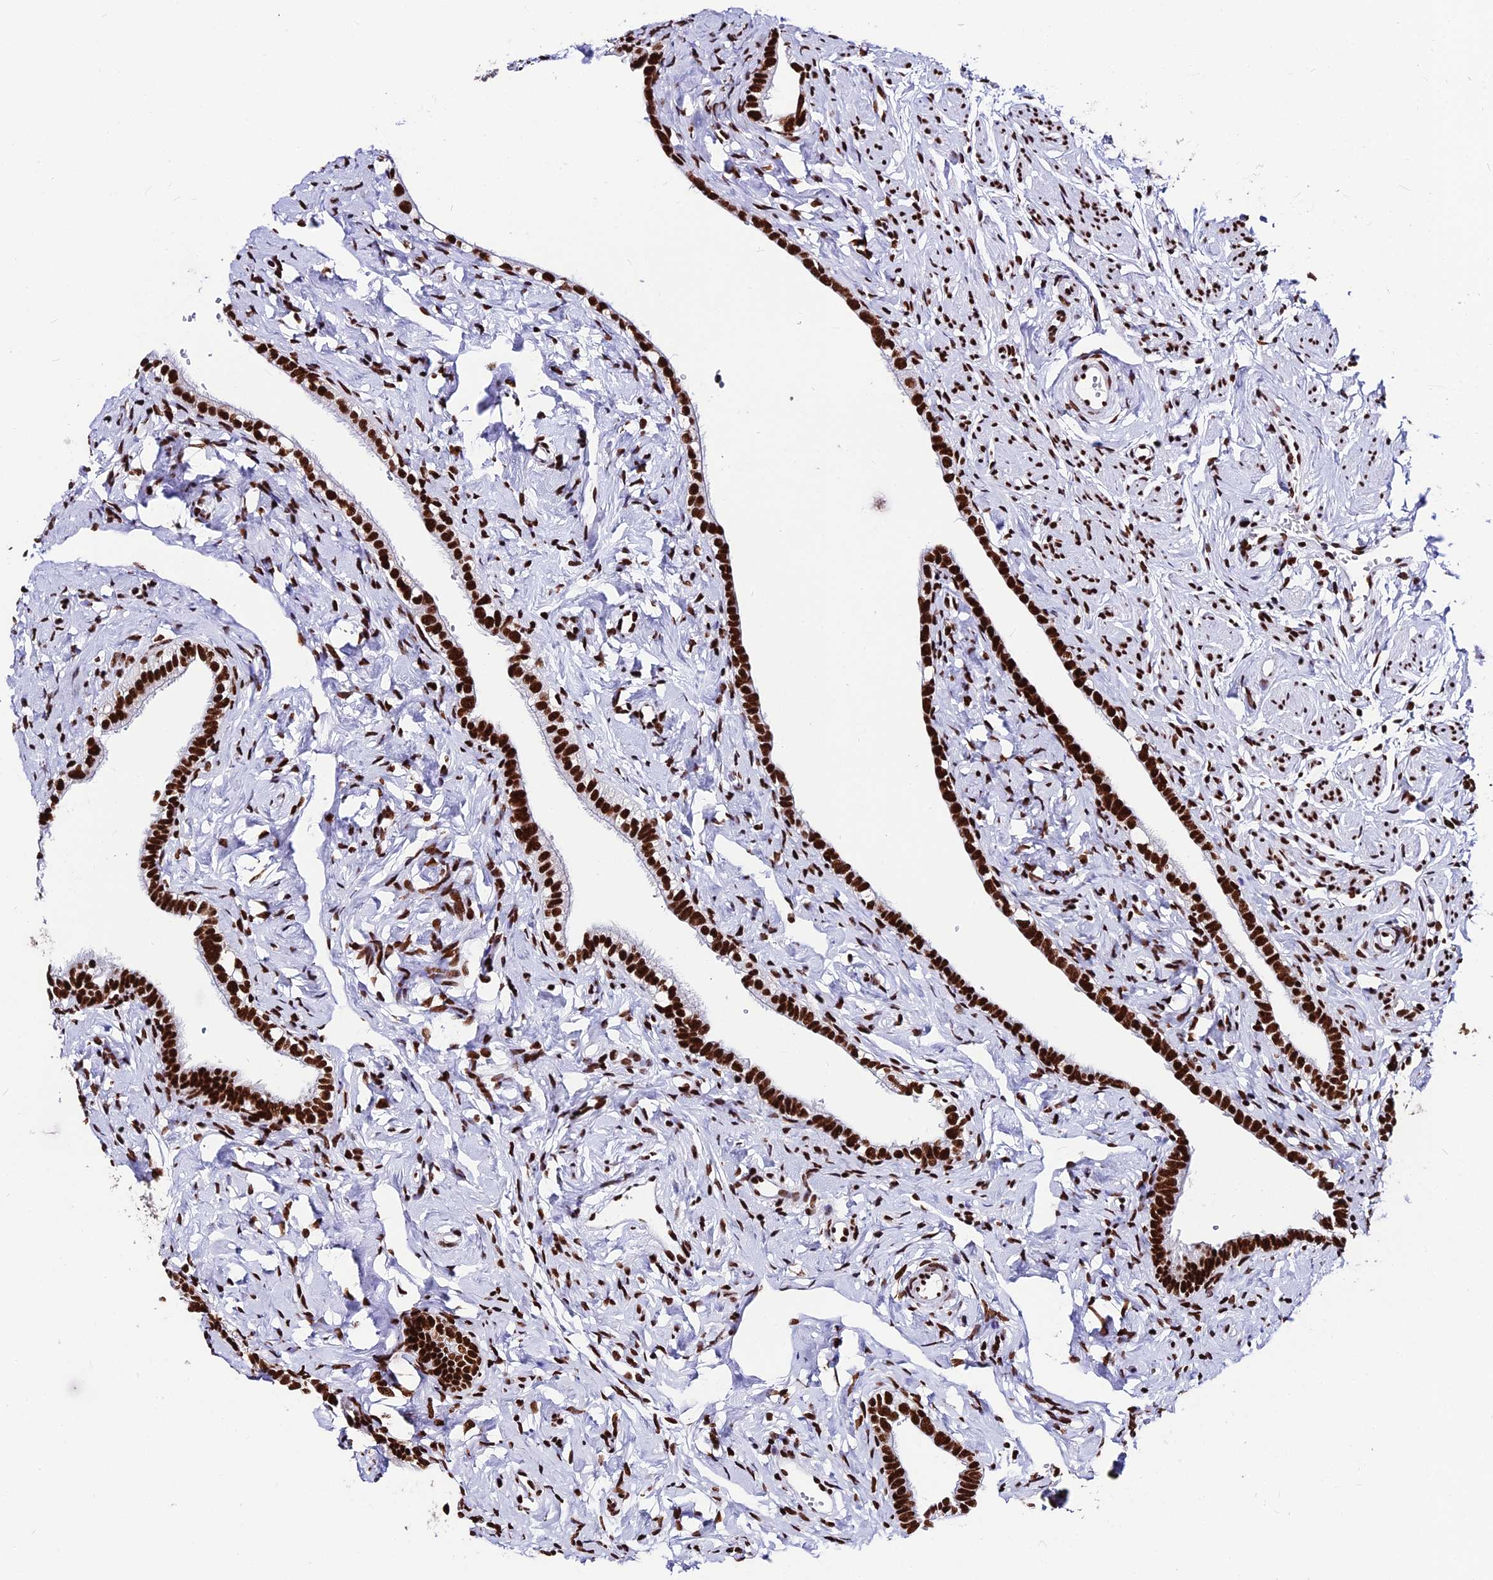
{"staining": {"intensity": "strong", "quantity": ">75%", "location": "nuclear"}, "tissue": "fallopian tube", "cell_type": "Glandular cells", "image_type": "normal", "snomed": [{"axis": "morphology", "description": "Normal tissue, NOS"}, {"axis": "topography", "description": "Fallopian tube"}], "caption": "Immunohistochemical staining of normal fallopian tube exhibits strong nuclear protein expression in about >75% of glandular cells.", "gene": "HNRNPH1", "patient": {"sex": "female", "age": 66}}